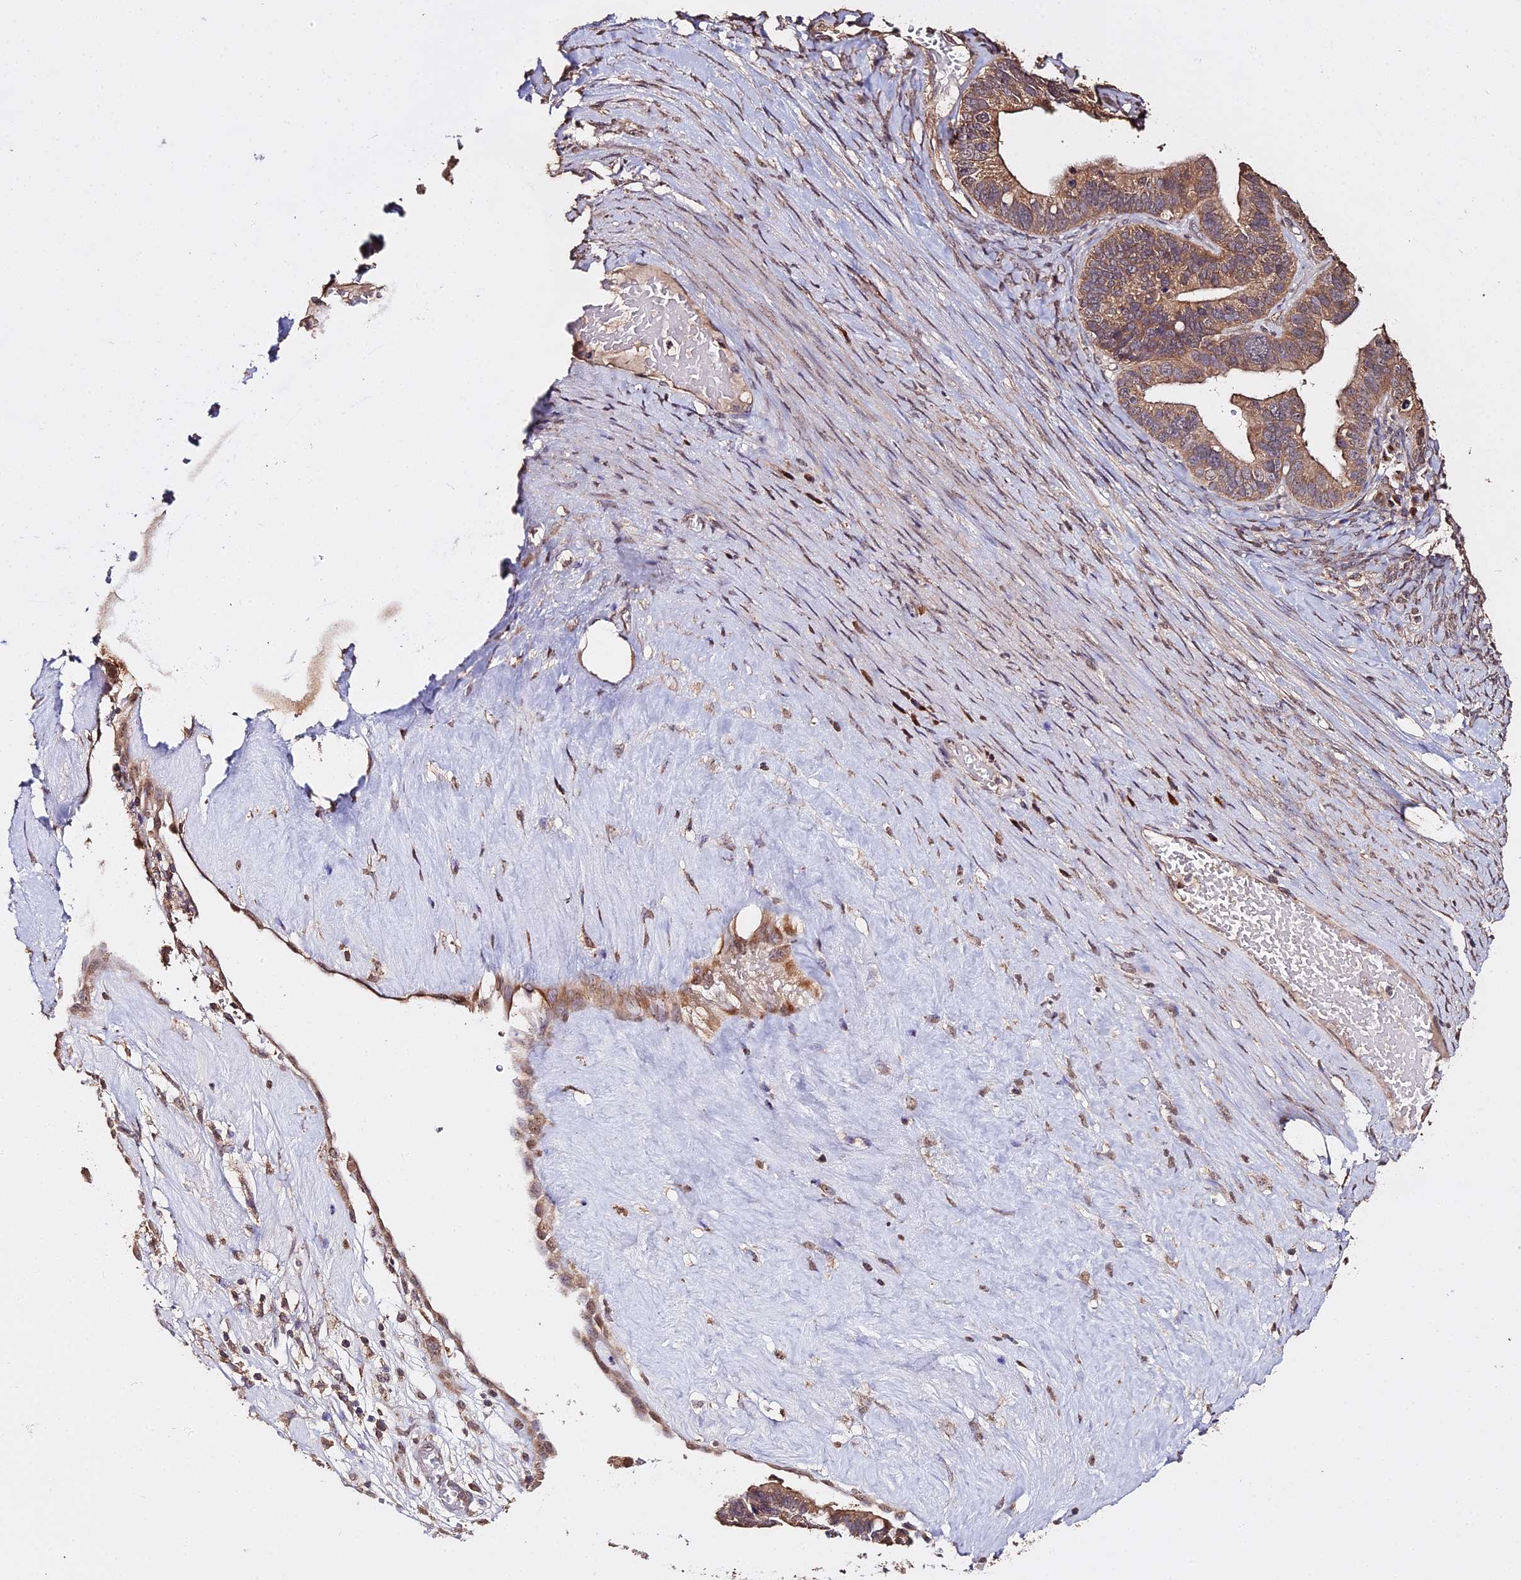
{"staining": {"intensity": "moderate", "quantity": ">75%", "location": "cytoplasmic/membranous"}, "tissue": "ovarian cancer", "cell_type": "Tumor cells", "image_type": "cancer", "snomed": [{"axis": "morphology", "description": "Cystadenocarcinoma, serous, NOS"}, {"axis": "topography", "description": "Ovary"}], "caption": "Ovarian serous cystadenocarcinoma stained with a brown dye shows moderate cytoplasmic/membranous positive positivity in approximately >75% of tumor cells.", "gene": "METTL13", "patient": {"sex": "female", "age": 56}}